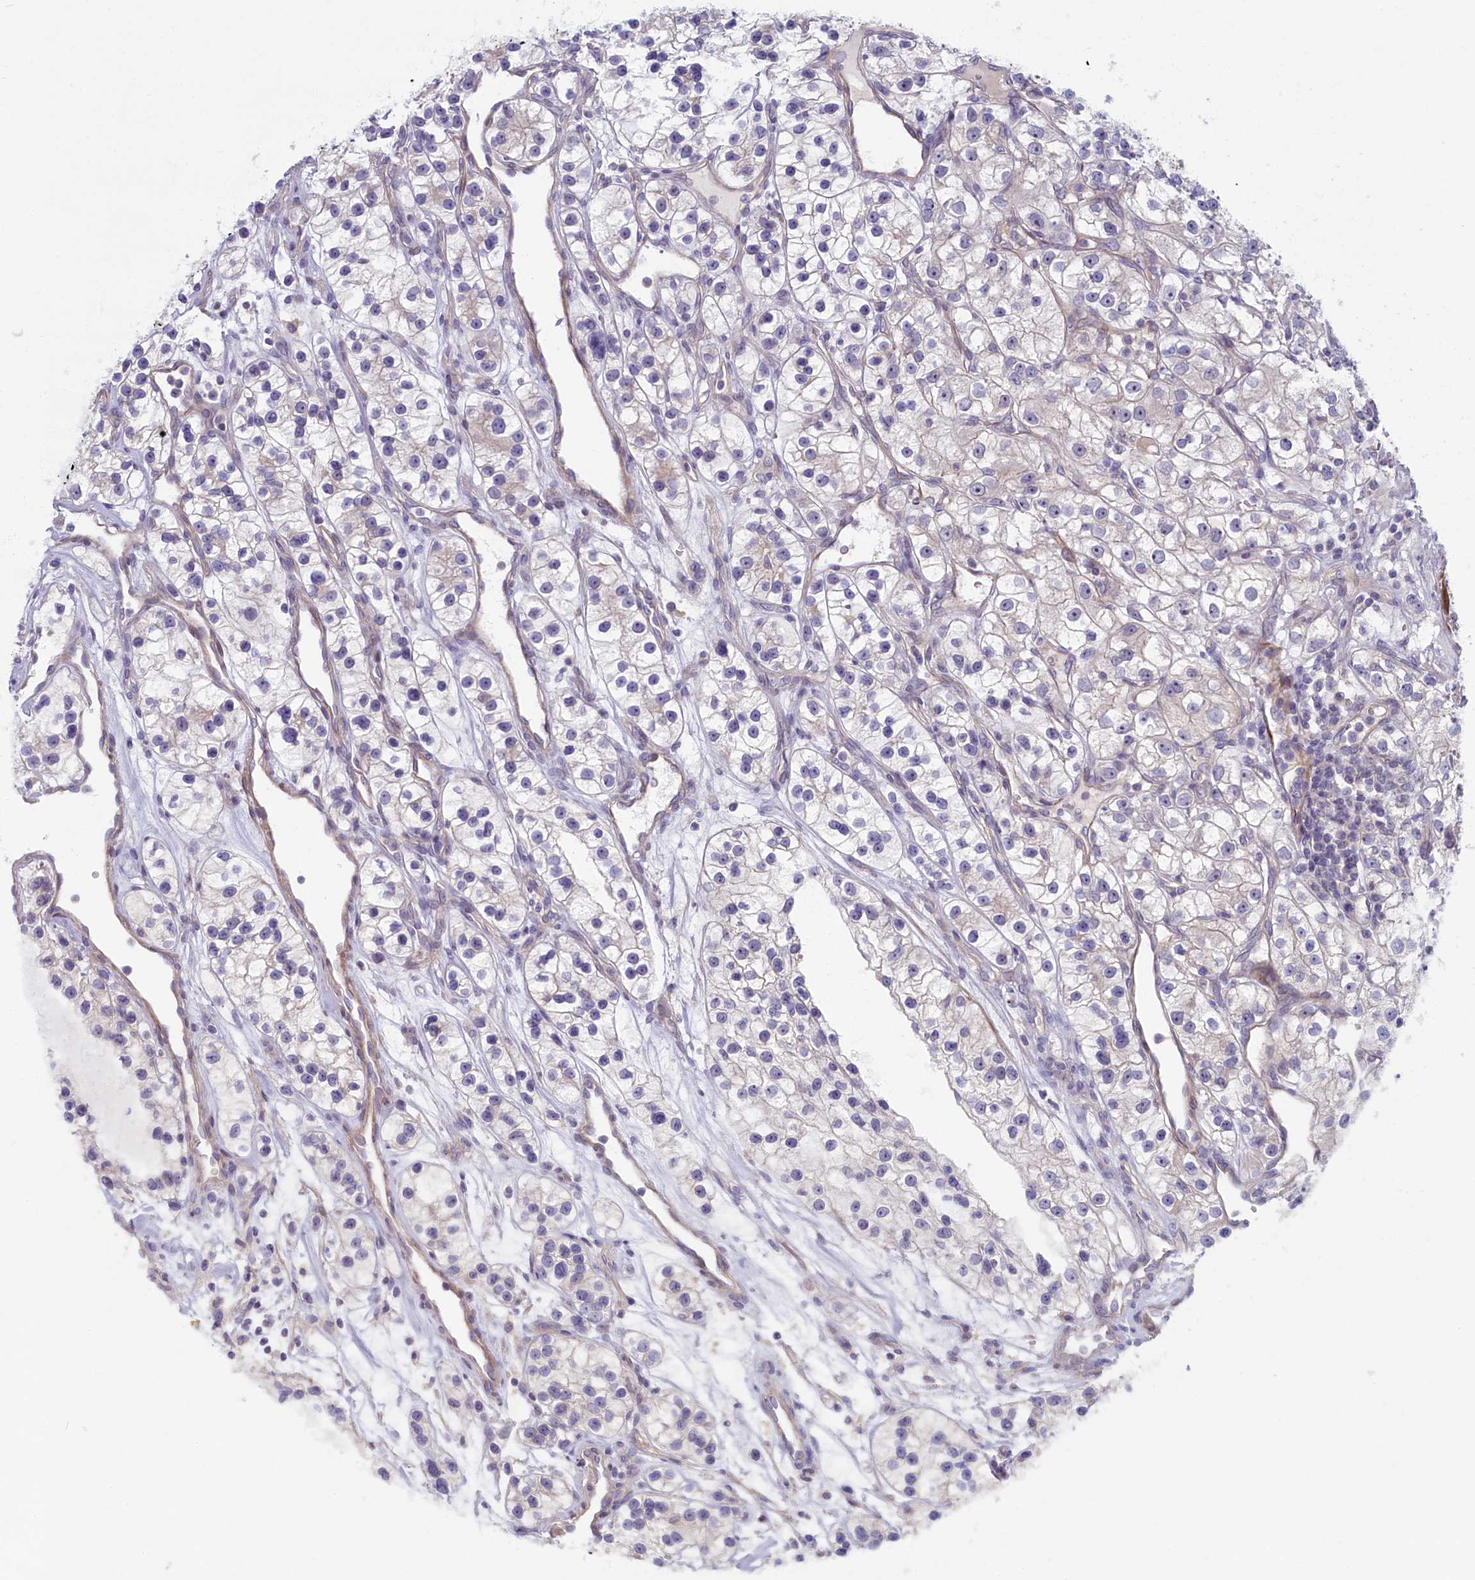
{"staining": {"intensity": "negative", "quantity": "none", "location": "none"}, "tissue": "renal cancer", "cell_type": "Tumor cells", "image_type": "cancer", "snomed": [{"axis": "morphology", "description": "Adenocarcinoma, NOS"}, {"axis": "topography", "description": "Kidney"}], "caption": "Renal cancer stained for a protein using IHC demonstrates no positivity tumor cells.", "gene": "TRPM4", "patient": {"sex": "female", "age": 57}}